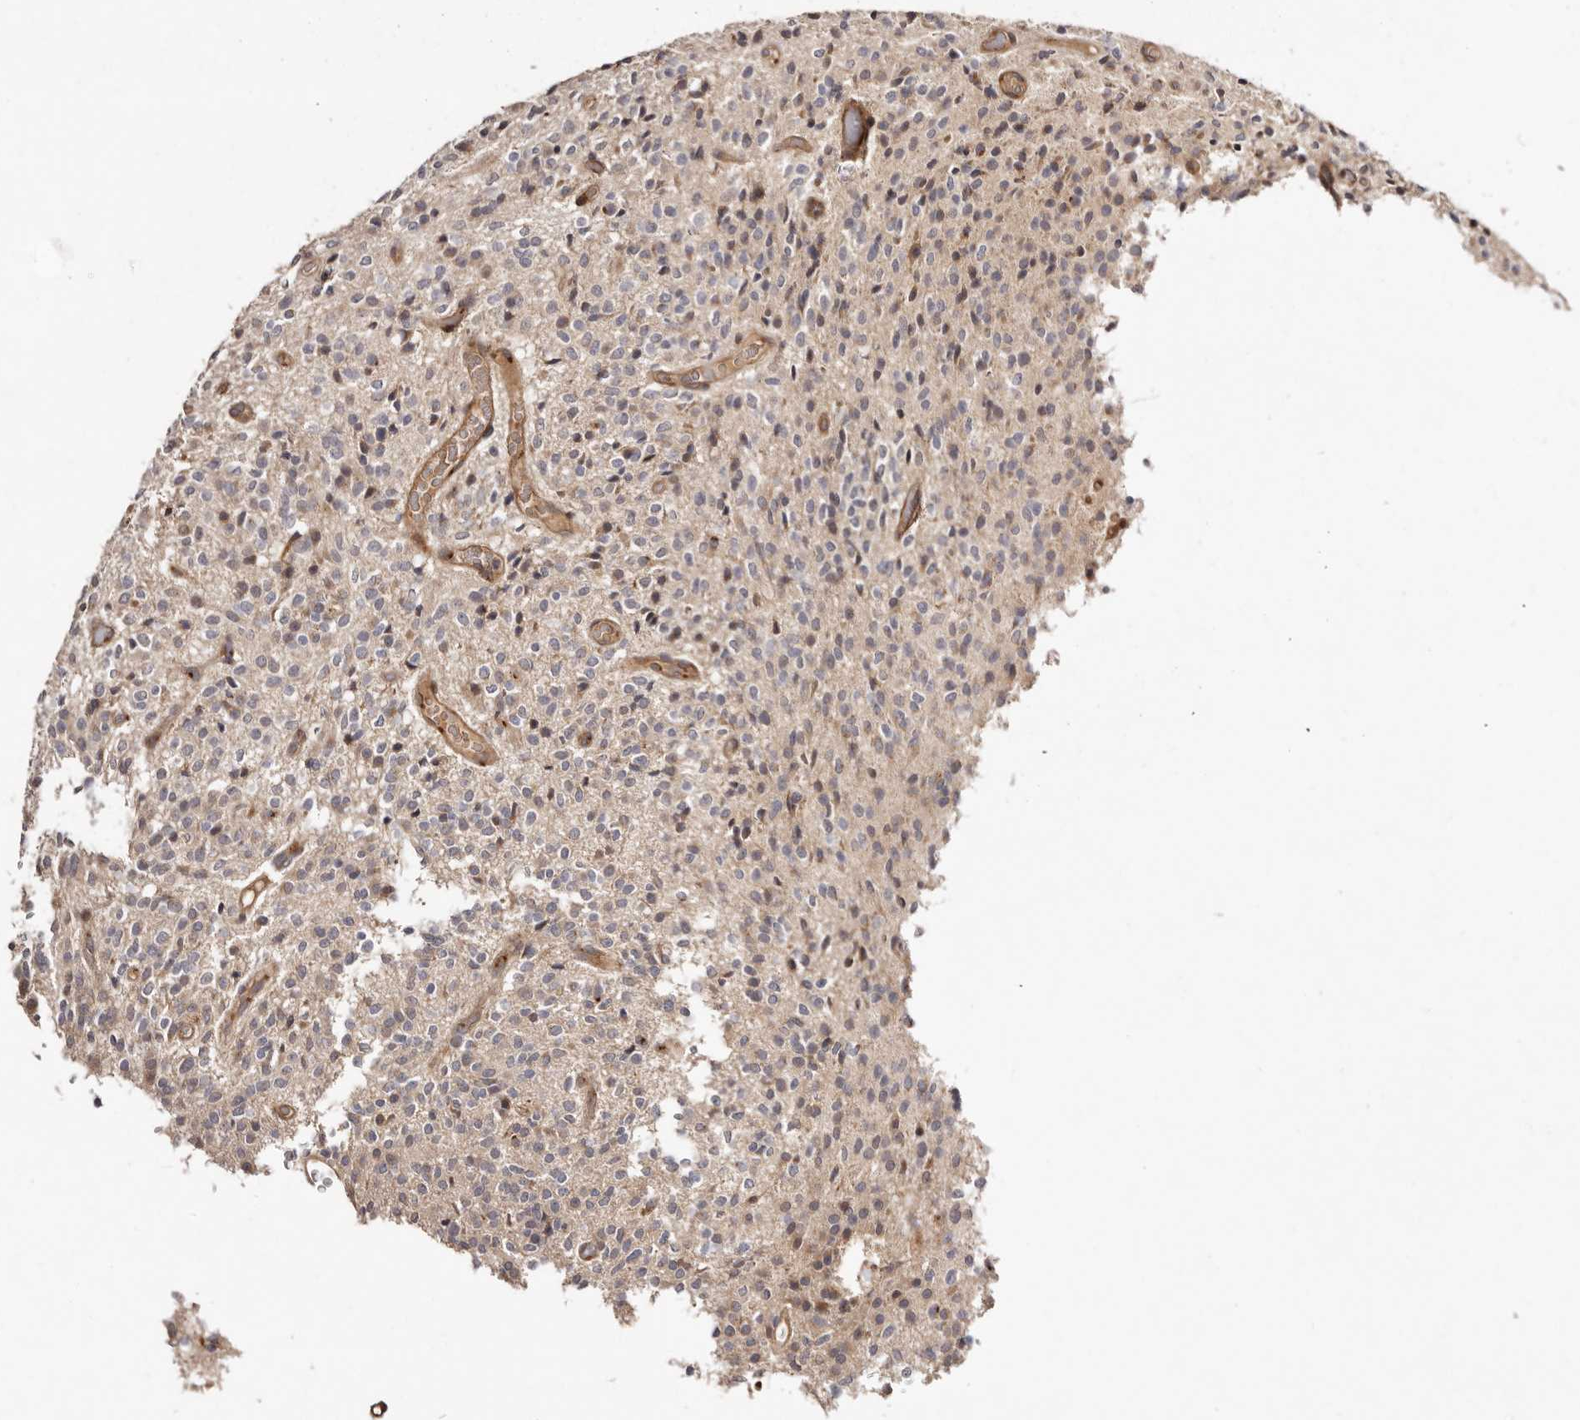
{"staining": {"intensity": "weak", "quantity": "<25%", "location": "cytoplasmic/membranous"}, "tissue": "glioma", "cell_type": "Tumor cells", "image_type": "cancer", "snomed": [{"axis": "morphology", "description": "Glioma, malignant, High grade"}, {"axis": "topography", "description": "Brain"}], "caption": "Immunohistochemical staining of malignant glioma (high-grade) demonstrates no significant positivity in tumor cells. (Stains: DAB immunohistochemistry with hematoxylin counter stain, Microscopy: brightfield microscopy at high magnification).", "gene": "DACT2", "patient": {"sex": "male", "age": 34}}